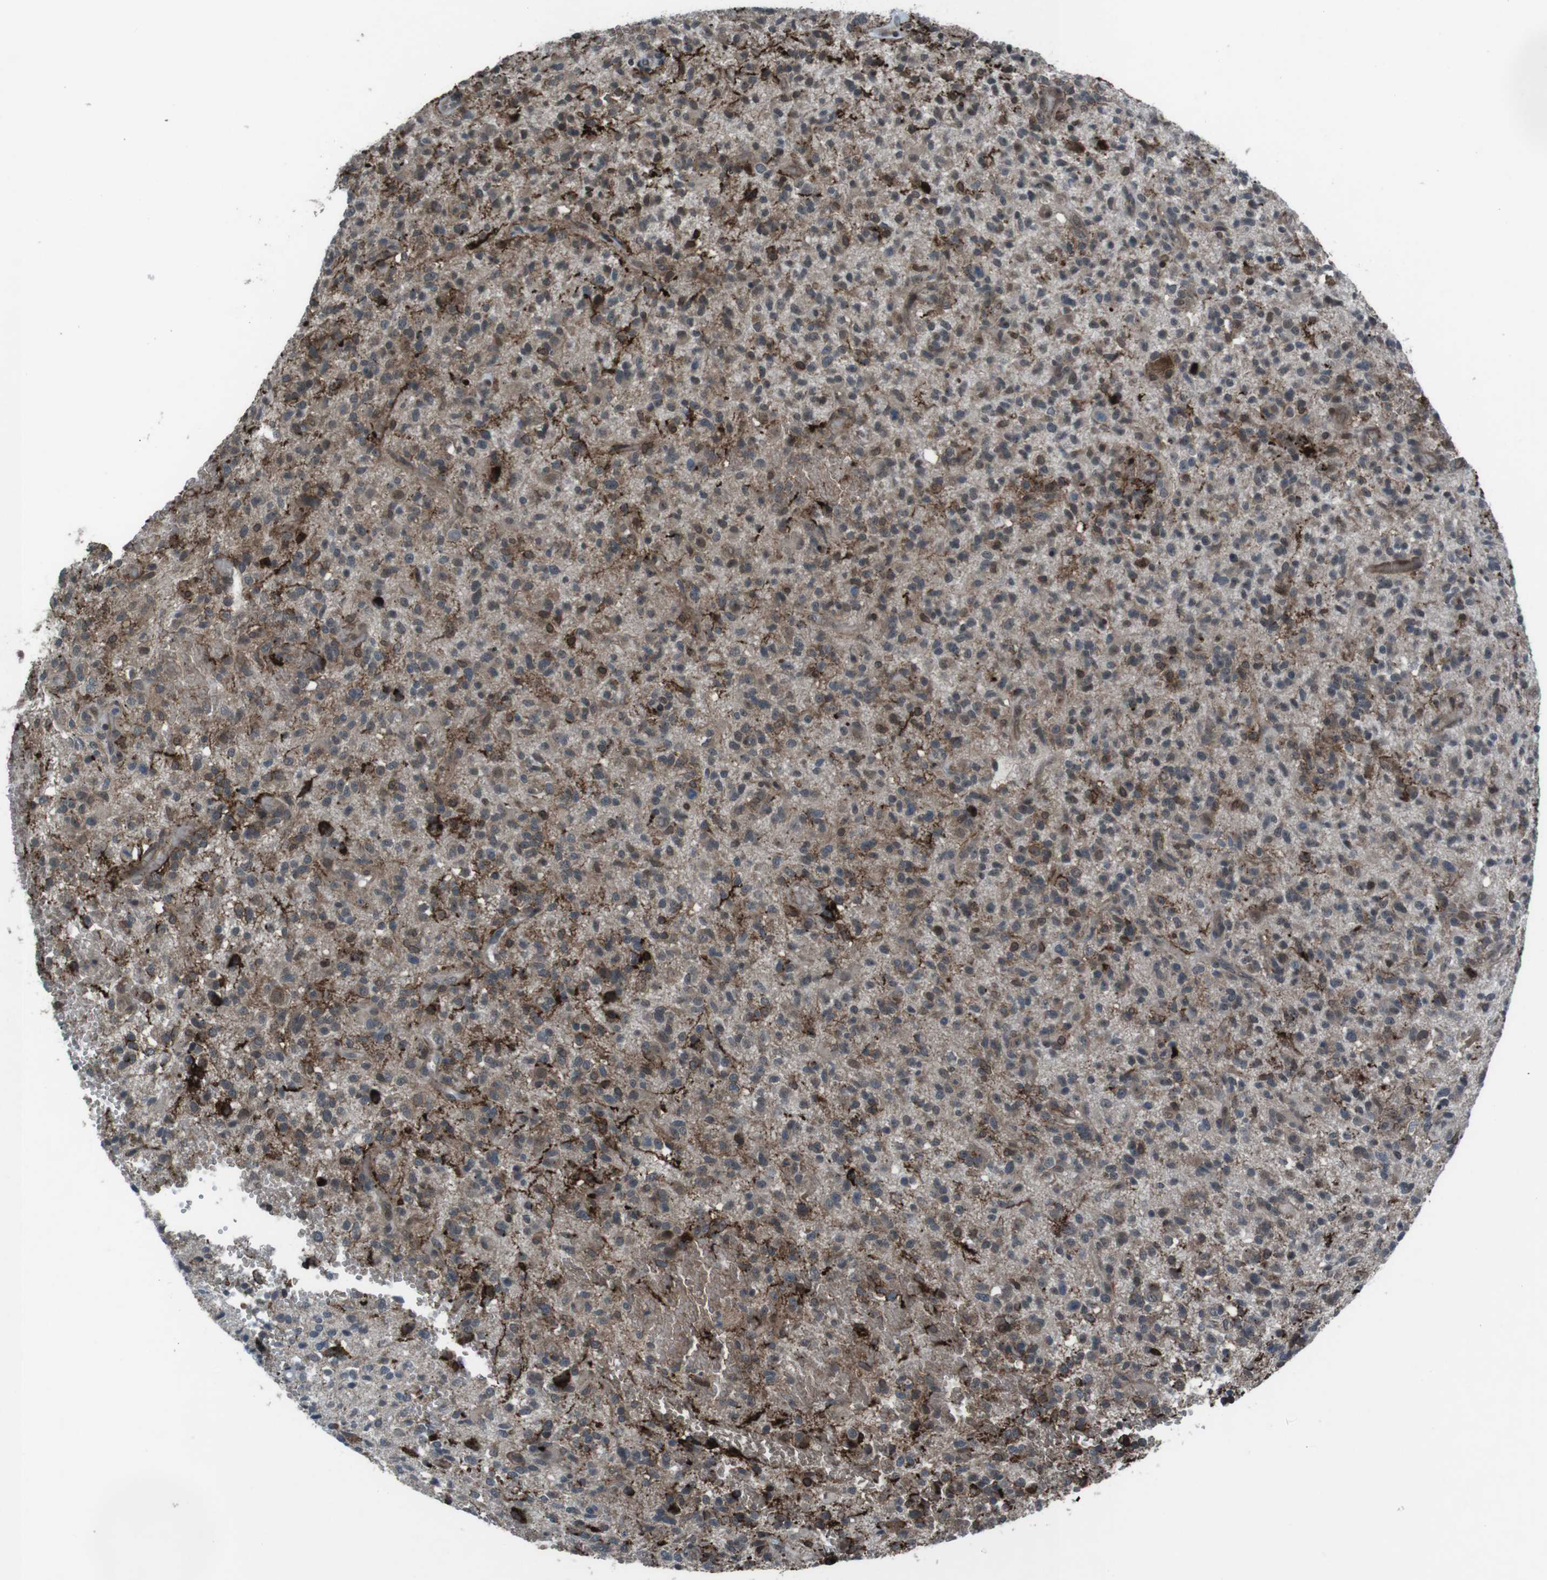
{"staining": {"intensity": "moderate", "quantity": ">75%", "location": "cytoplasmic/membranous"}, "tissue": "glioma", "cell_type": "Tumor cells", "image_type": "cancer", "snomed": [{"axis": "morphology", "description": "Glioma, malignant, High grade"}, {"axis": "topography", "description": "Brain"}], "caption": "Immunohistochemistry (IHC) image of human high-grade glioma (malignant) stained for a protein (brown), which displays medium levels of moderate cytoplasmic/membranous staining in approximately >75% of tumor cells.", "gene": "GDF10", "patient": {"sex": "male", "age": 71}}